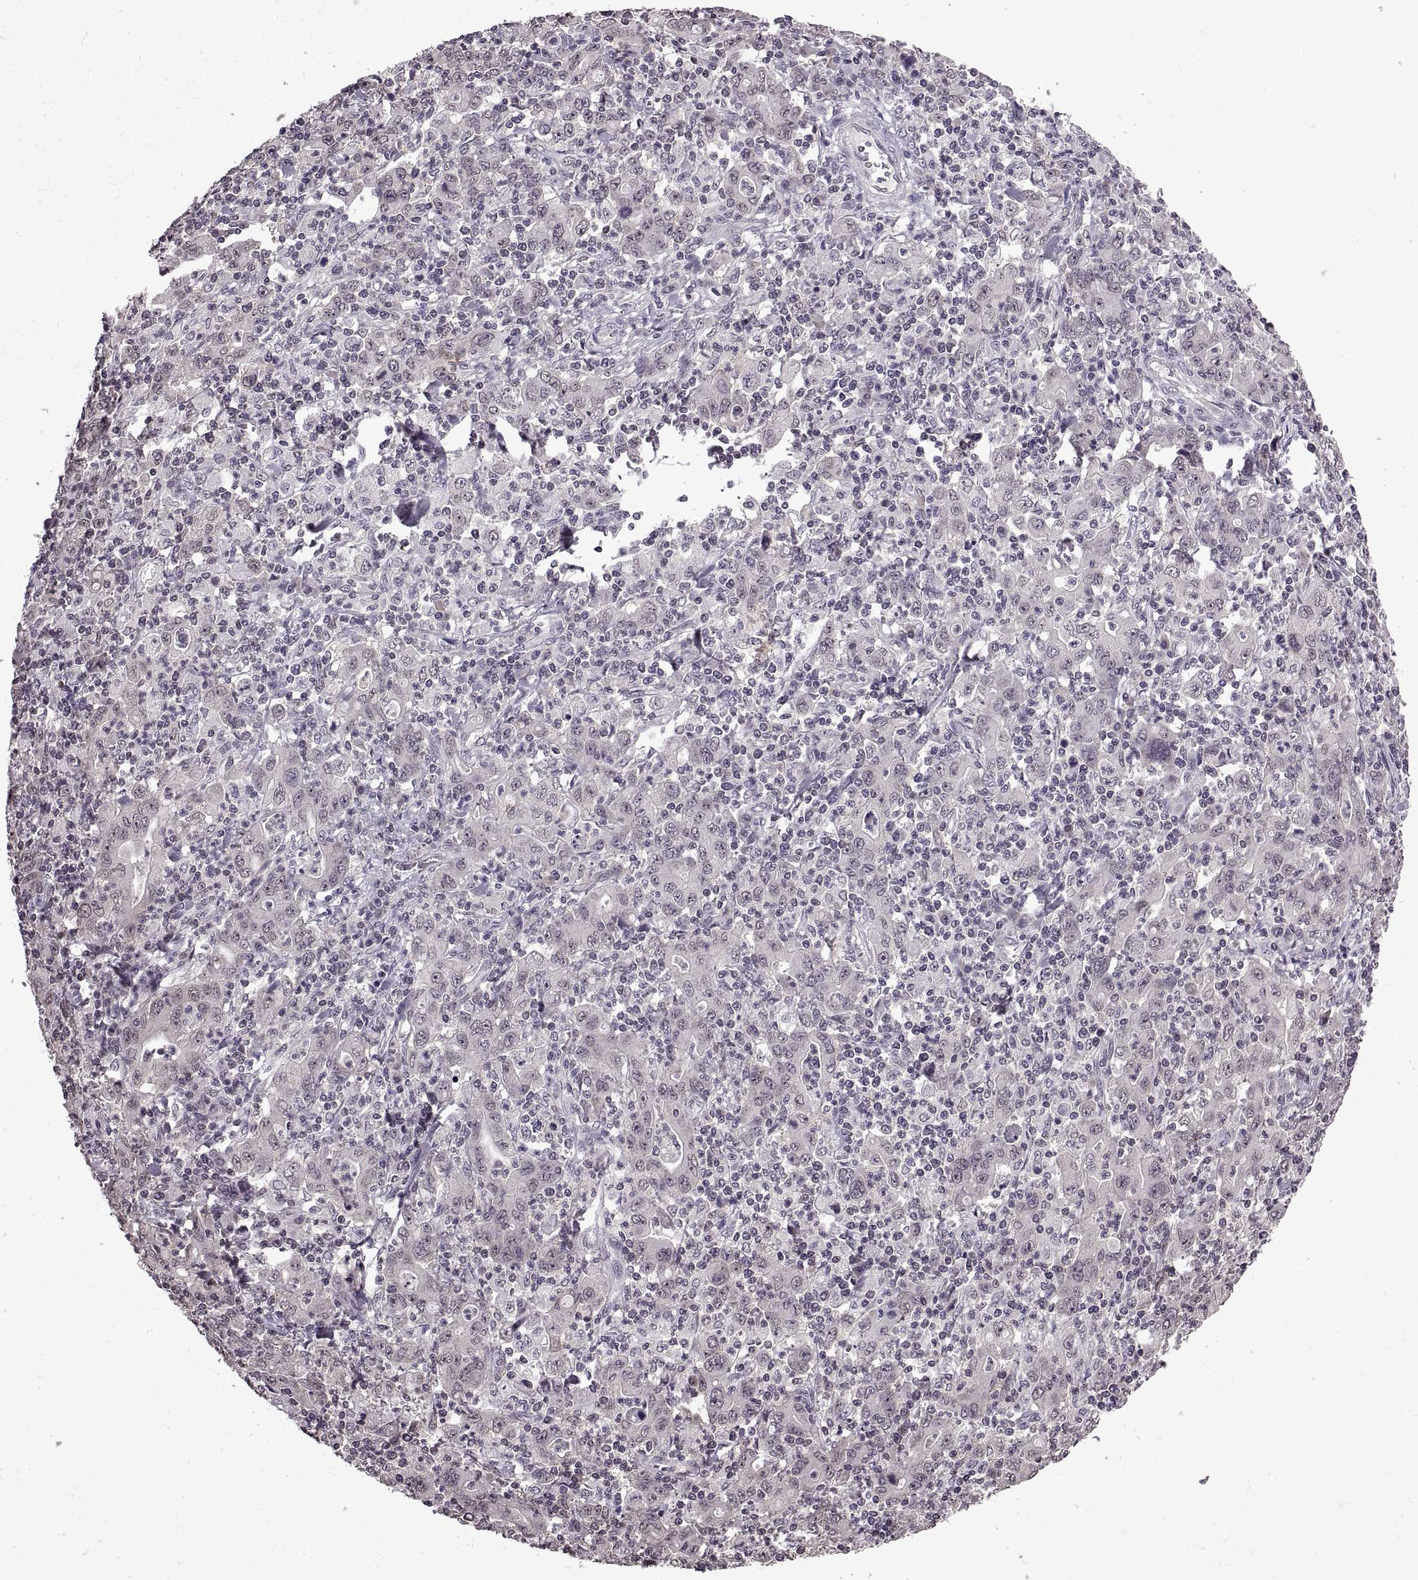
{"staining": {"intensity": "negative", "quantity": "none", "location": "none"}, "tissue": "stomach cancer", "cell_type": "Tumor cells", "image_type": "cancer", "snomed": [{"axis": "morphology", "description": "Adenocarcinoma, NOS"}, {"axis": "topography", "description": "Stomach, upper"}], "caption": "An immunohistochemistry (IHC) image of stomach adenocarcinoma is shown. There is no staining in tumor cells of stomach adenocarcinoma. (IHC, brightfield microscopy, high magnification).", "gene": "INTS3", "patient": {"sex": "male", "age": 69}}